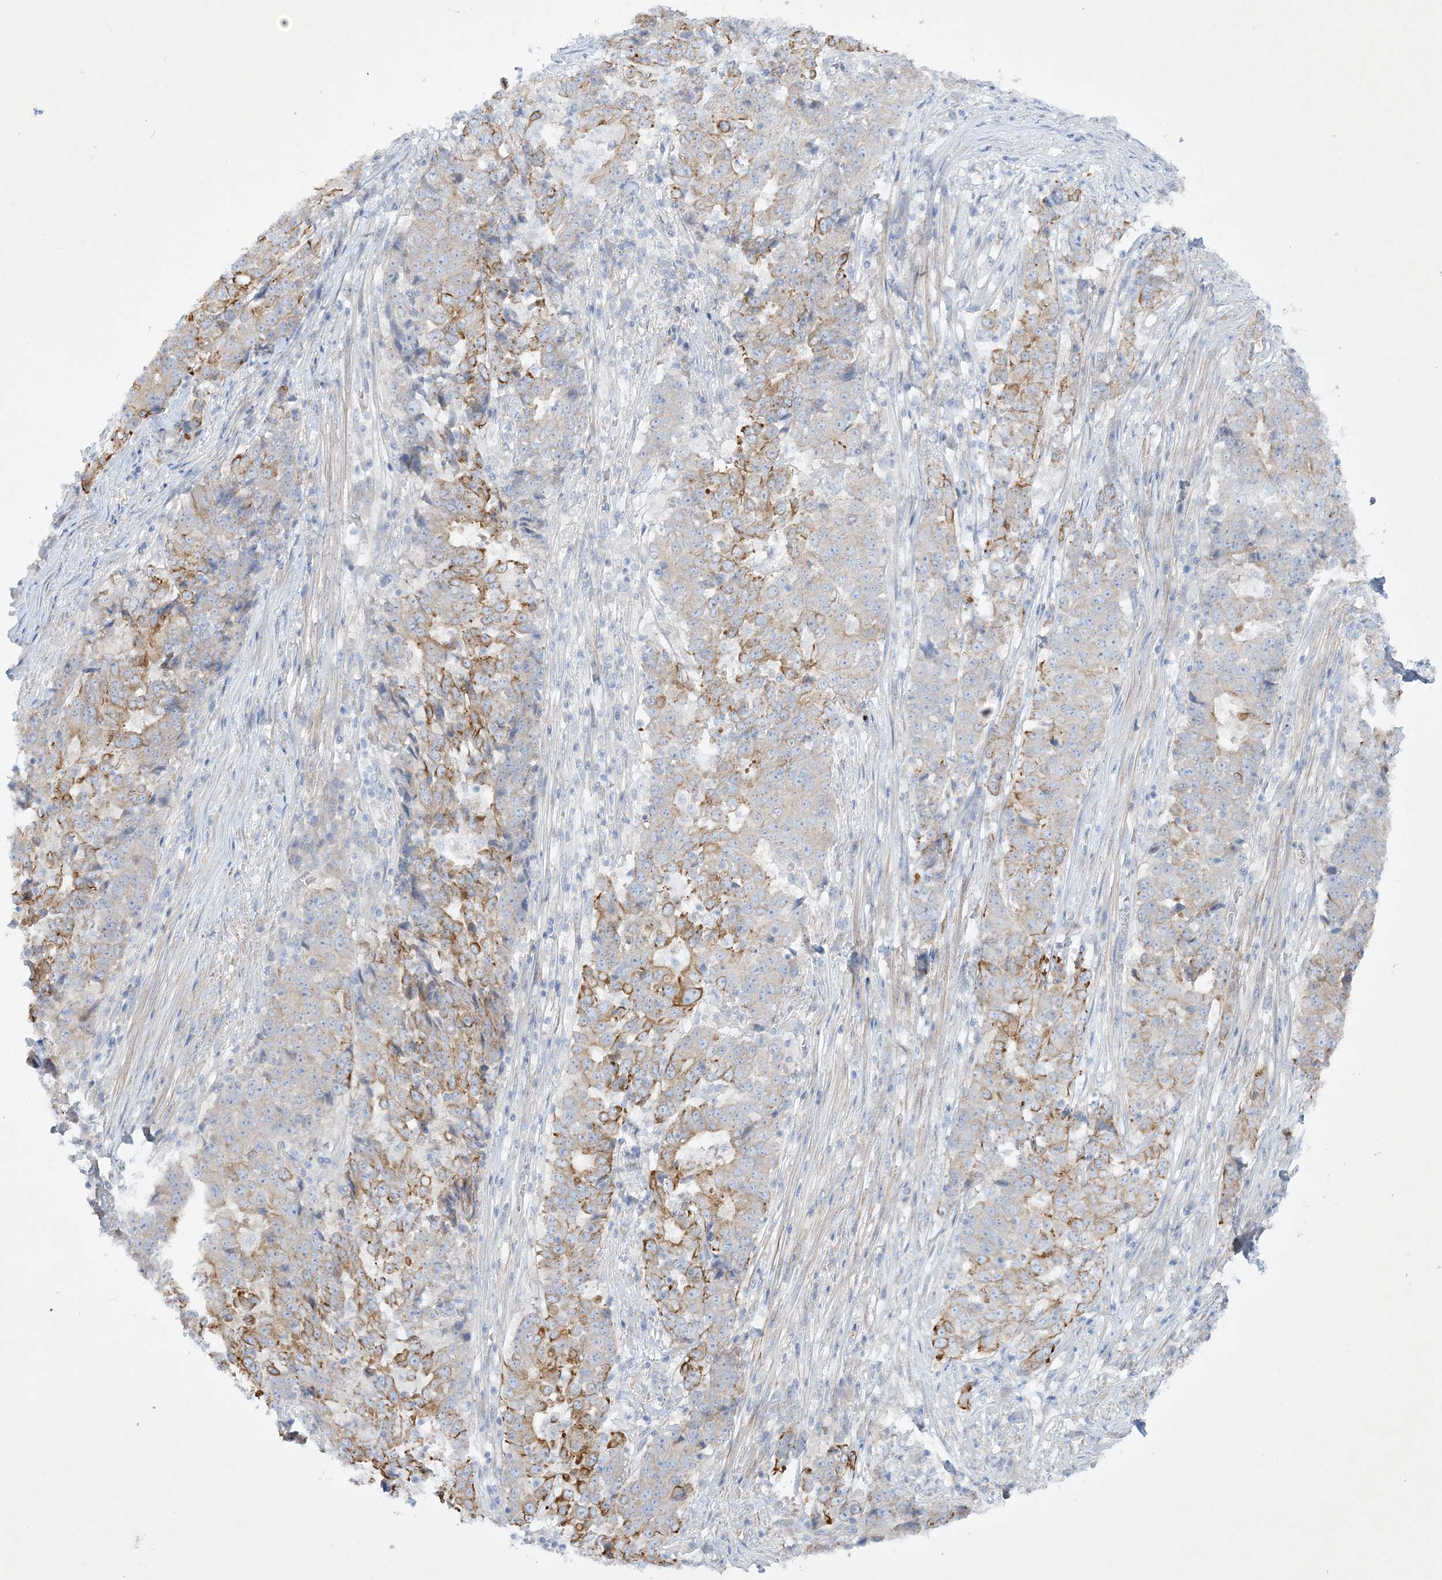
{"staining": {"intensity": "moderate", "quantity": "25%-75%", "location": "cytoplasmic/membranous"}, "tissue": "stomach cancer", "cell_type": "Tumor cells", "image_type": "cancer", "snomed": [{"axis": "morphology", "description": "Adenocarcinoma, NOS"}, {"axis": "topography", "description": "Stomach"}], "caption": "Stomach cancer stained with a brown dye exhibits moderate cytoplasmic/membranous positive positivity in approximately 25%-75% of tumor cells.", "gene": "FARSB", "patient": {"sex": "male", "age": 59}}